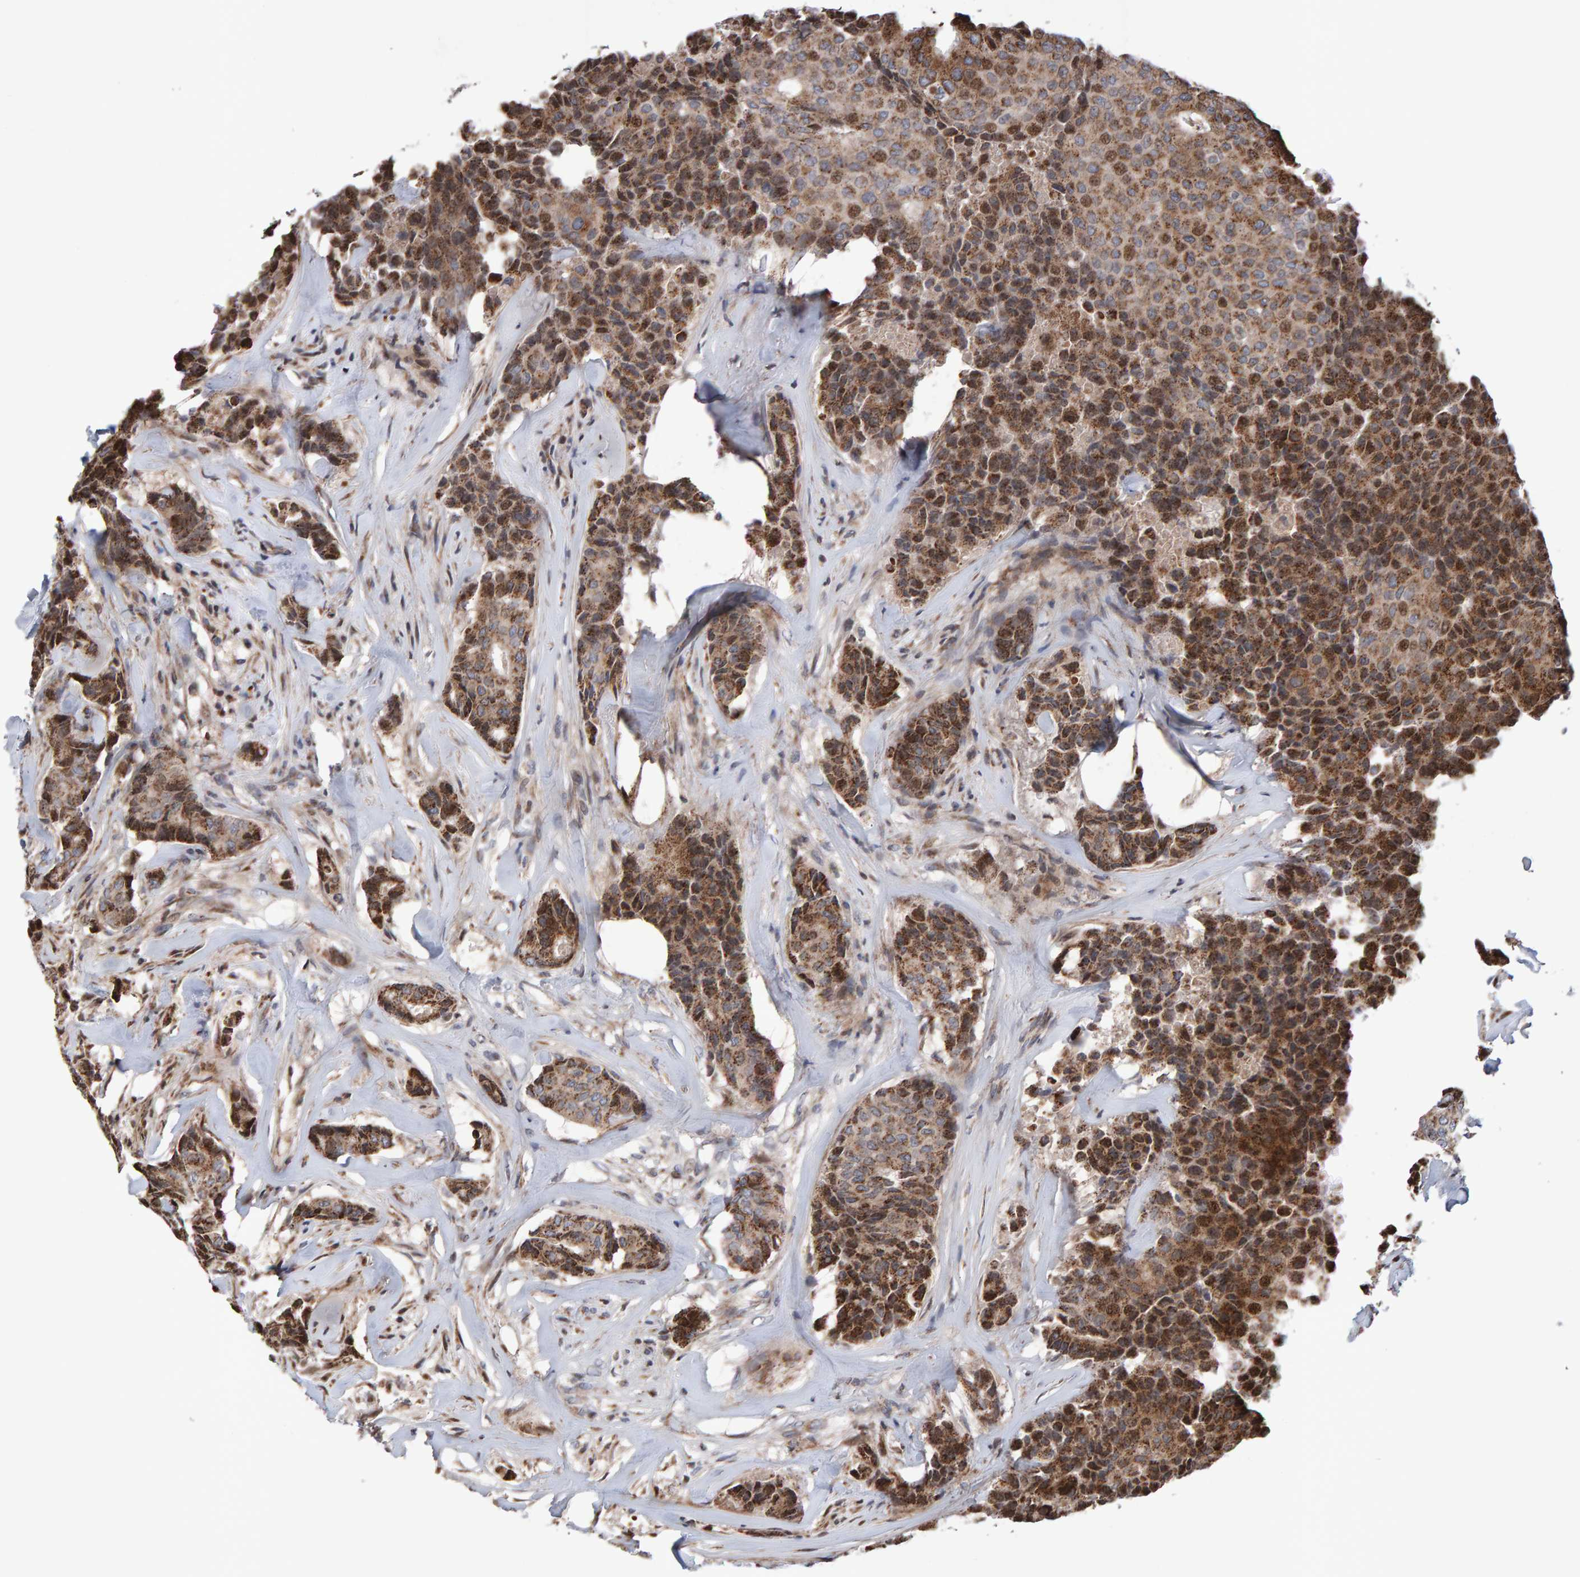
{"staining": {"intensity": "moderate", "quantity": ">75%", "location": "cytoplasmic/membranous"}, "tissue": "breast cancer", "cell_type": "Tumor cells", "image_type": "cancer", "snomed": [{"axis": "morphology", "description": "Duct carcinoma"}, {"axis": "topography", "description": "Breast"}], "caption": "Immunohistochemistry (IHC) of breast intraductal carcinoma displays medium levels of moderate cytoplasmic/membranous staining in approximately >75% of tumor cells.", "gene": "PECR", "patient": {"sex": "female", "age": 75}}